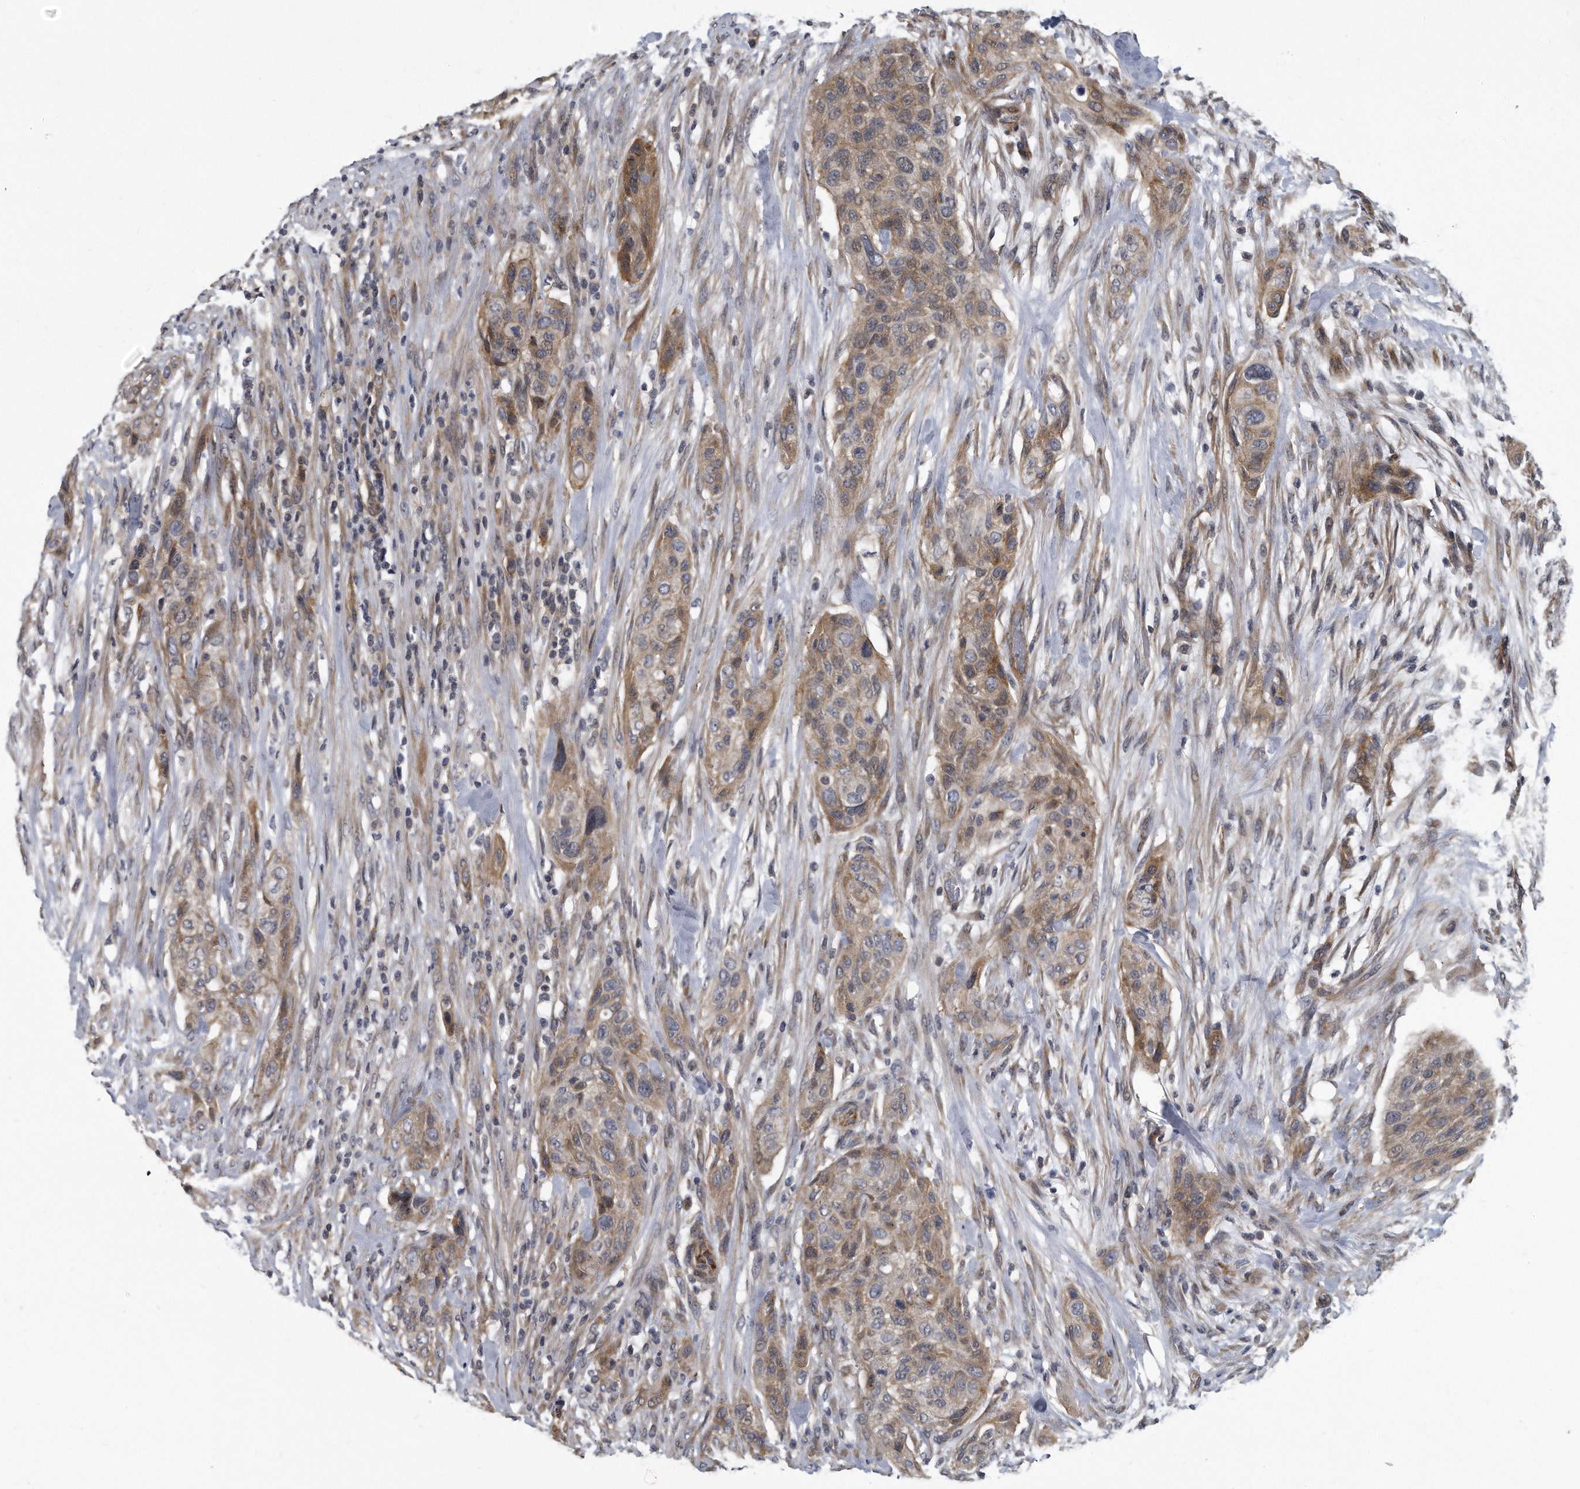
{"staining": {"intensity": "weak", "quantity": "25%-75%", "location": "cytoplasmic/membranous"}, "tissue": "urothelial cancer", "cell_type": "Tumor cells", "image_type": "cancer", "snomed": [{"axis": "morphology", "description": "Urothelial carcinoma, High grade"}, {"axis": "topography", "description": "Urinary bladder"}], "caption": "Protein expression by IHC exhibits weak cytoplasmic/membranous staining in approximately 25%-75% of tumor cells in urothelial cancer.", "gene": "ARMCX1", "patient": {"sex": "male", "age": 35}}